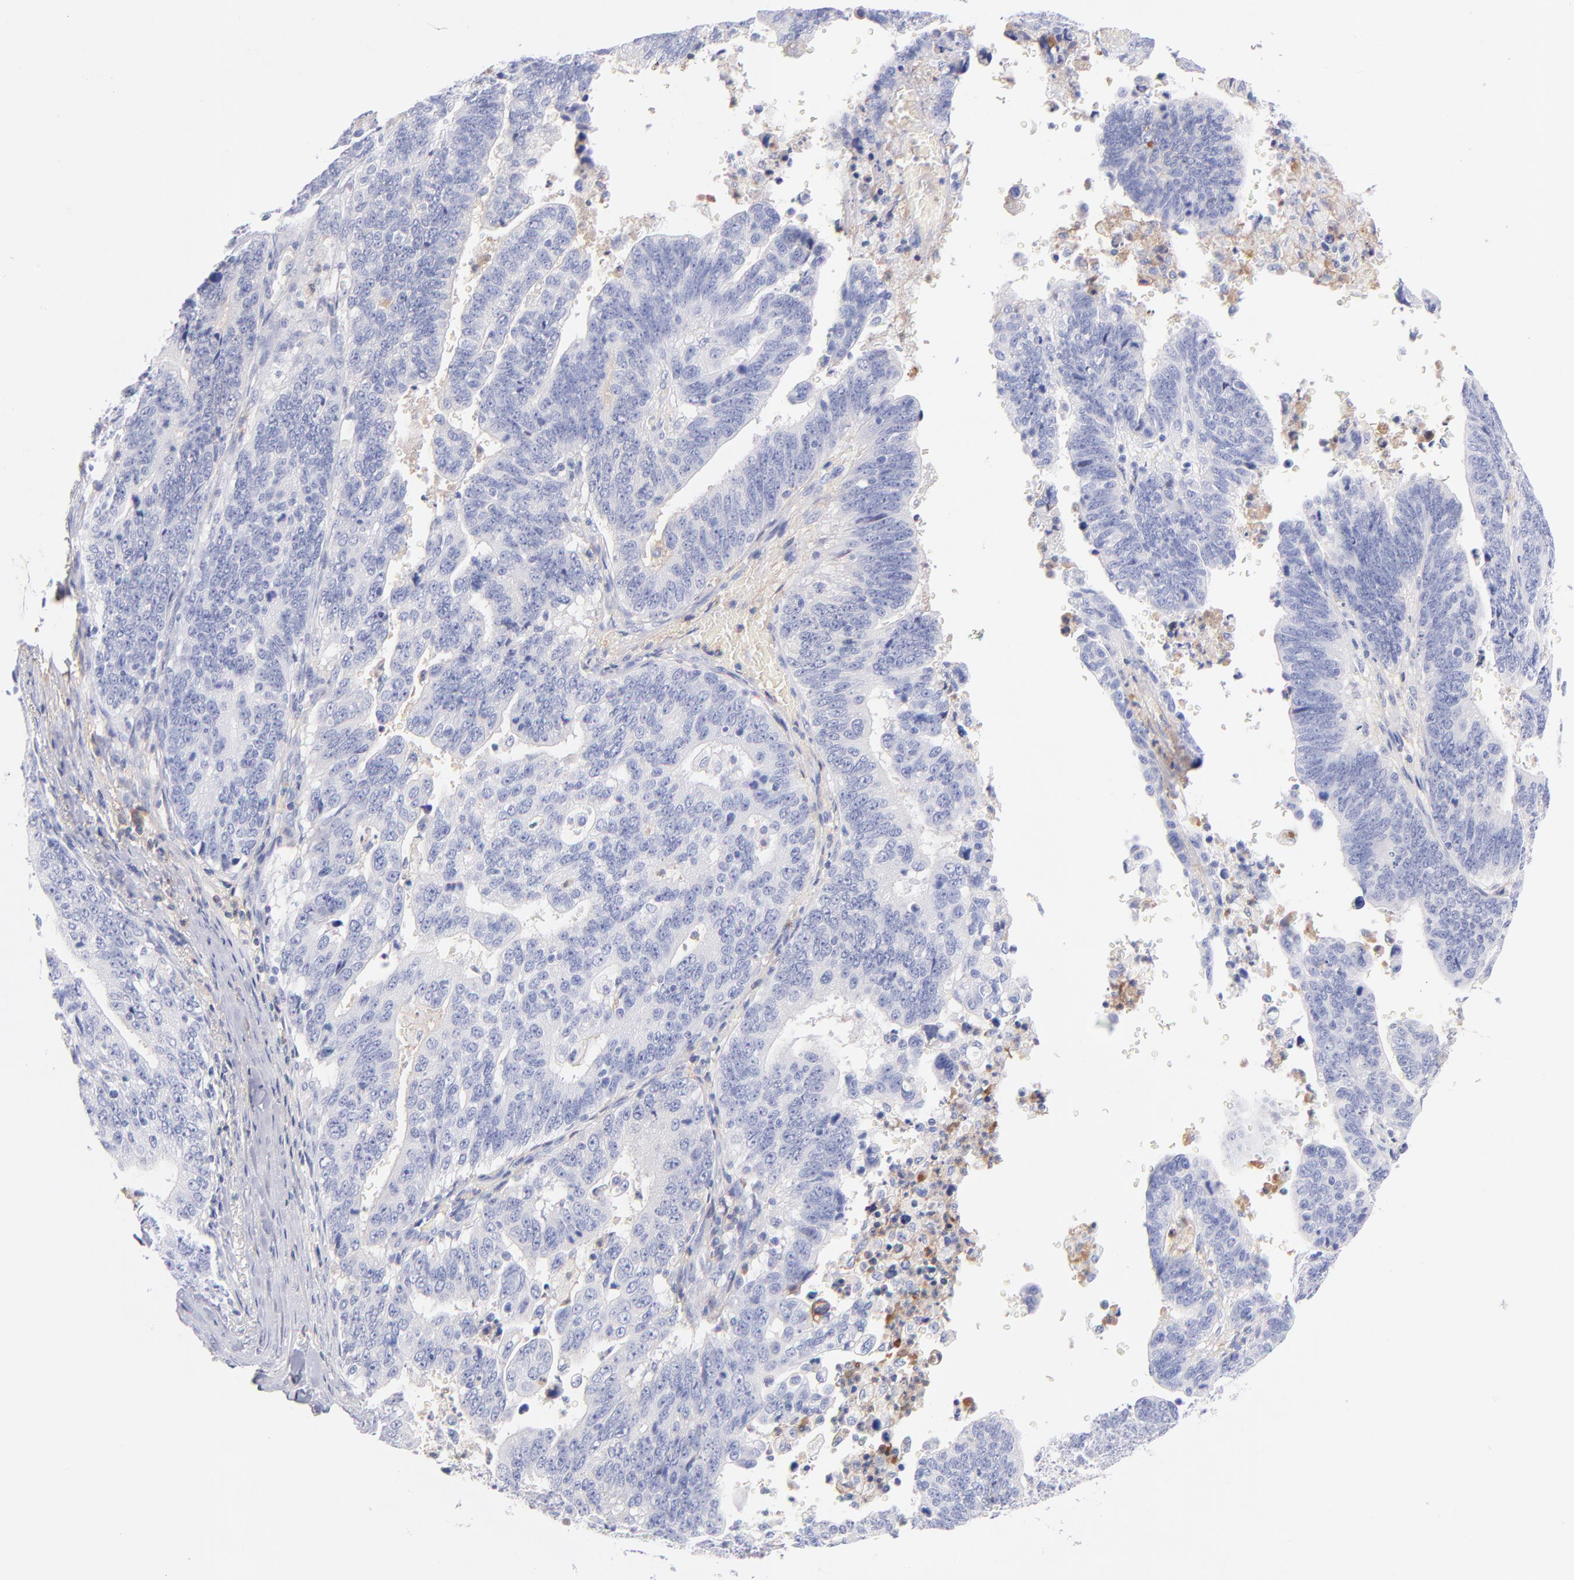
{"staining": {"intensity": "negative", "quantity": "none", "location": "none"}, "tissue": "stomach cancer", "cell_type": "Tumor cells", "image_type": "cancer", "snomed": [{"axis": "morphology", "description": "Adenocarcinoma, NOS"}, {"axis": "topography", "description": "Stomach, upper"}], "caption": "Stomach cancer (adenocarcinoma) stained for a protein using IHC reveals no expression tumor cells.", "gene": "HP", "patient": {"sex": "female", "age": 50}}